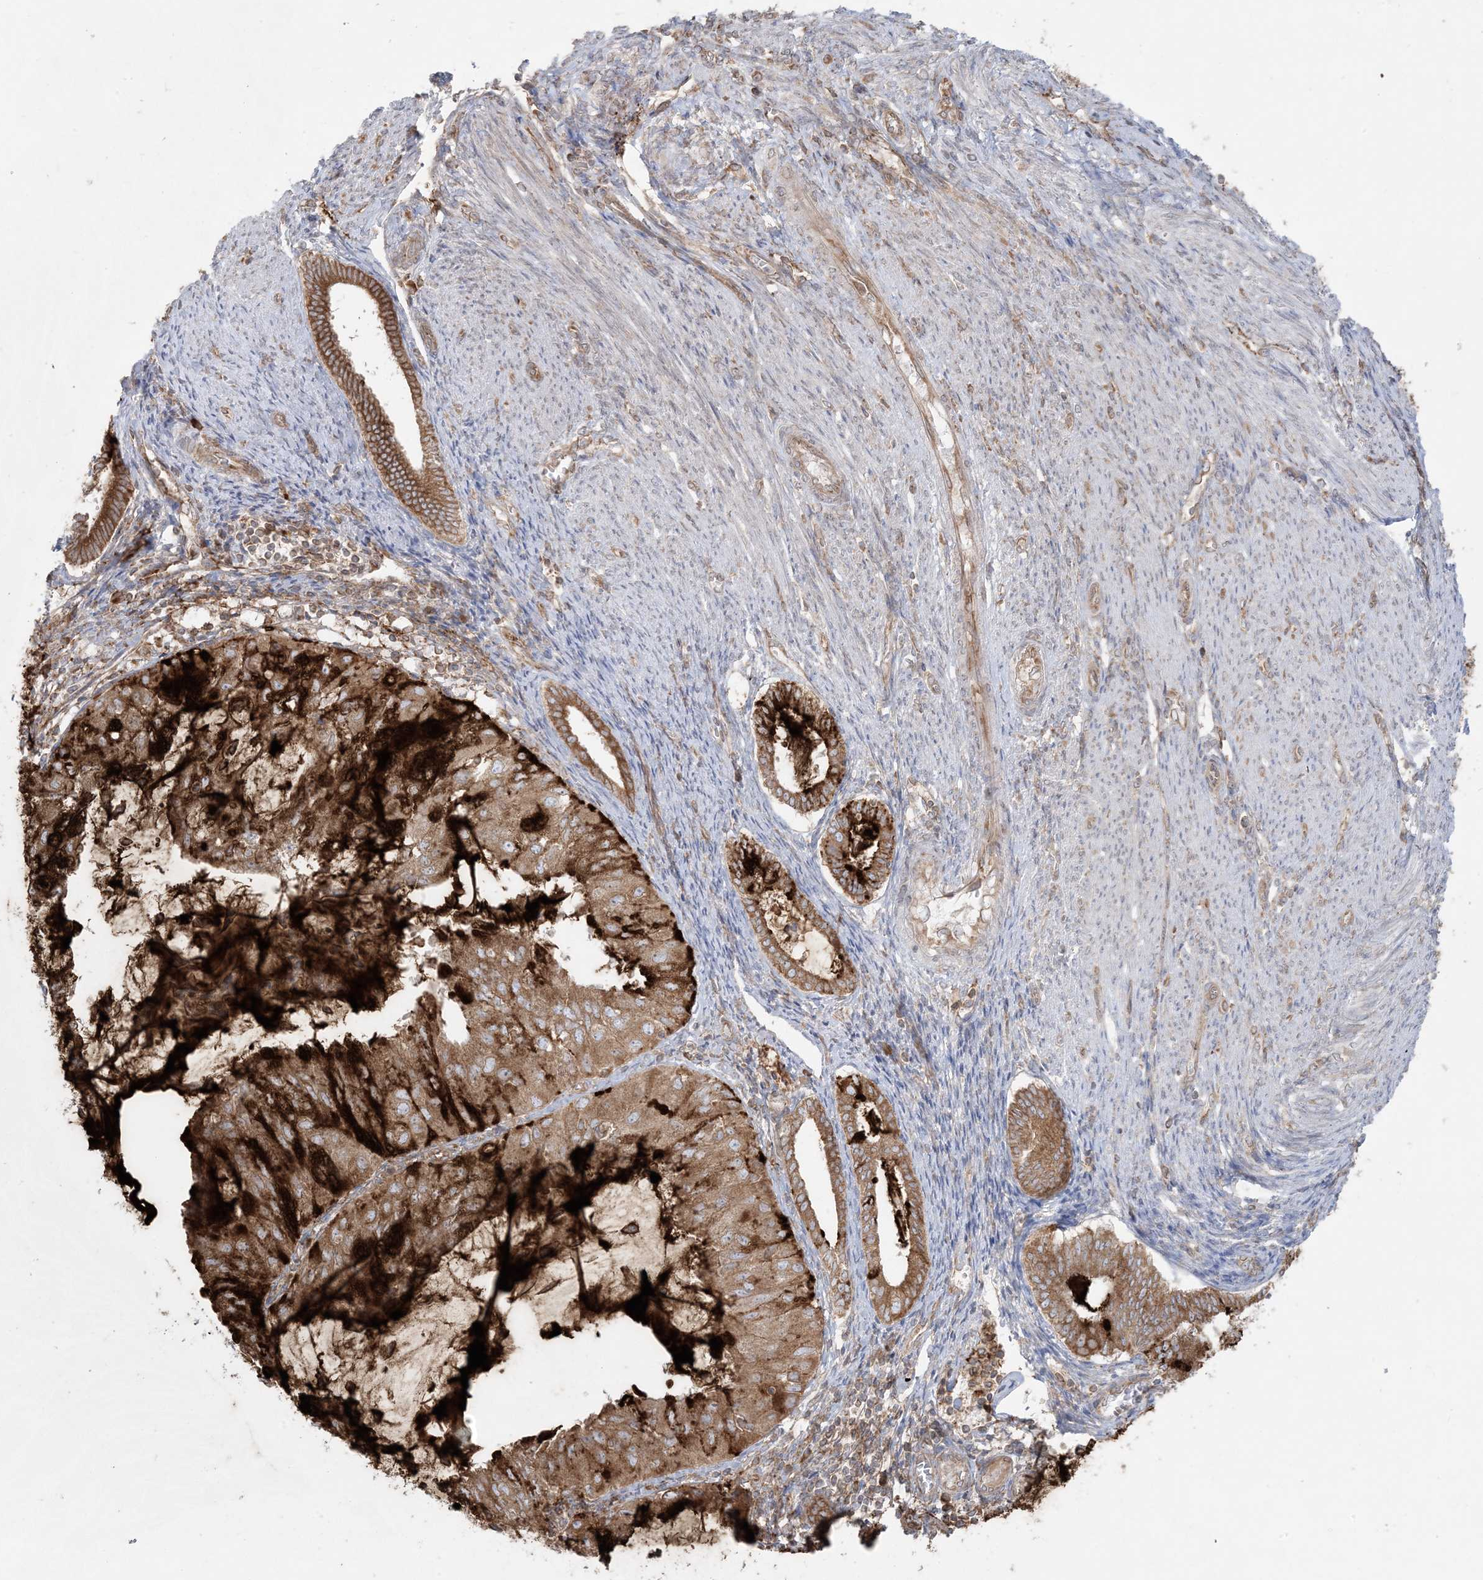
{"staining": {"intensity": "strong", "quantity": ">75%", "location": "cytoplasmic/membranous"}, "tissue": "endometrial cancer", "cell_type": "Tumor cells", "image_type": "cancer", "snomed": [{"axis": "morphology", "description": "Adenocarcinoma, NOS"}, {"axis": "topography", "description": "Endometrium"}], "caption": "Human adenocarcinoma (endometrial) stained with a protein marker displays strong staining in tumor cells.", "gene": "UBXN4", "patient": {"sex": "female", "age": 81}}